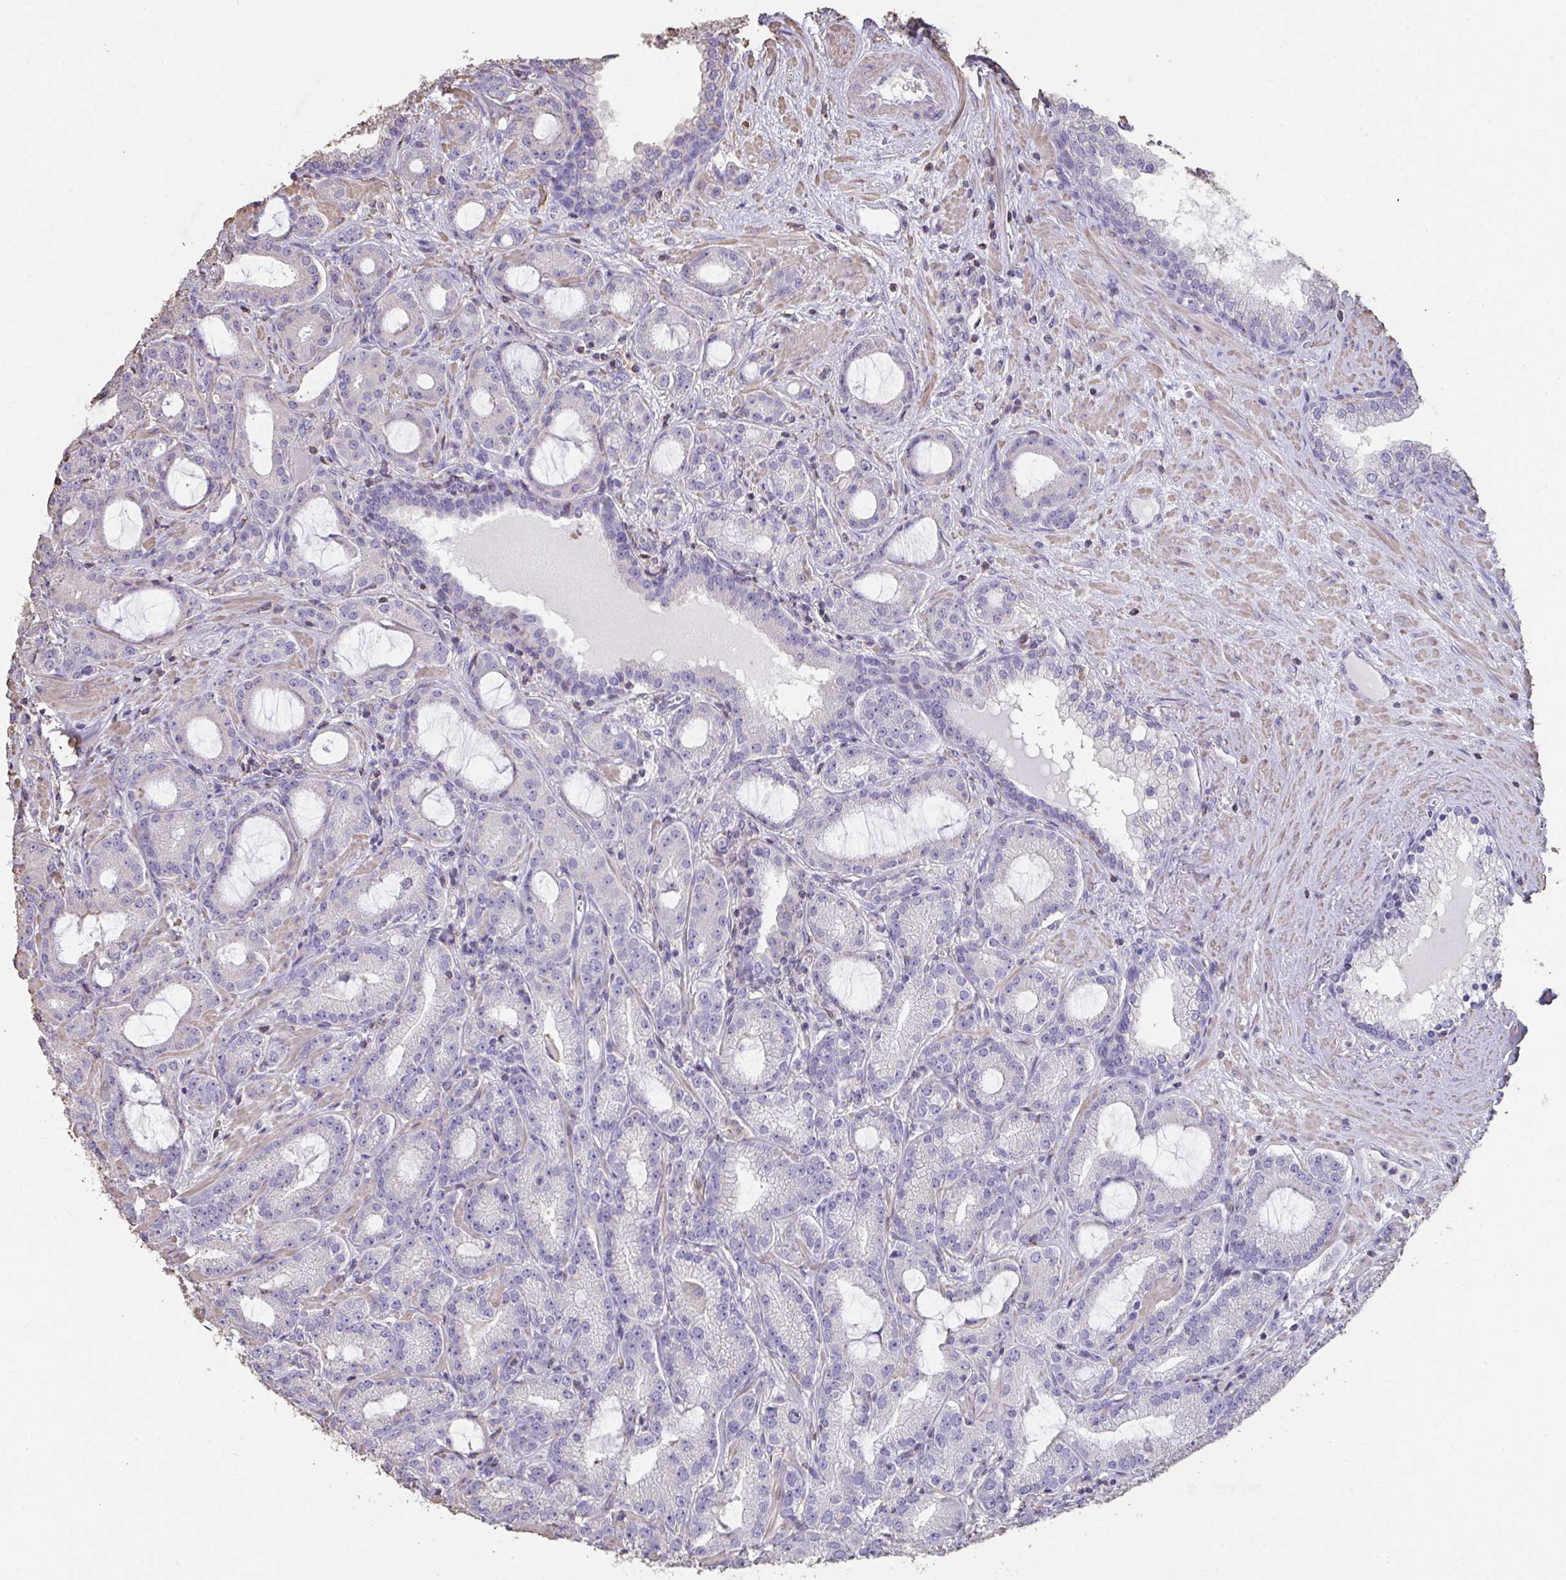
{"staining": {"intensity": "negative", "quantity": "none", "location": "none"}, "tissue": "prostate cancer", "cell_type": "Tumor cells", "image_type": "cancer", "snomed": [{"axis": "morphology", "description": "Adenocarcinoma, High grade"}, {"axis": "topography", "description": "Prostate"}], "caption": "There is no significant staining in tumor cells of prostate cancer (high-grade adenocarcinoma). (DAB immunohistochemistry, high magnification).", "gene": "IL23R", "patient": {"sex": "male", "age": 65}}